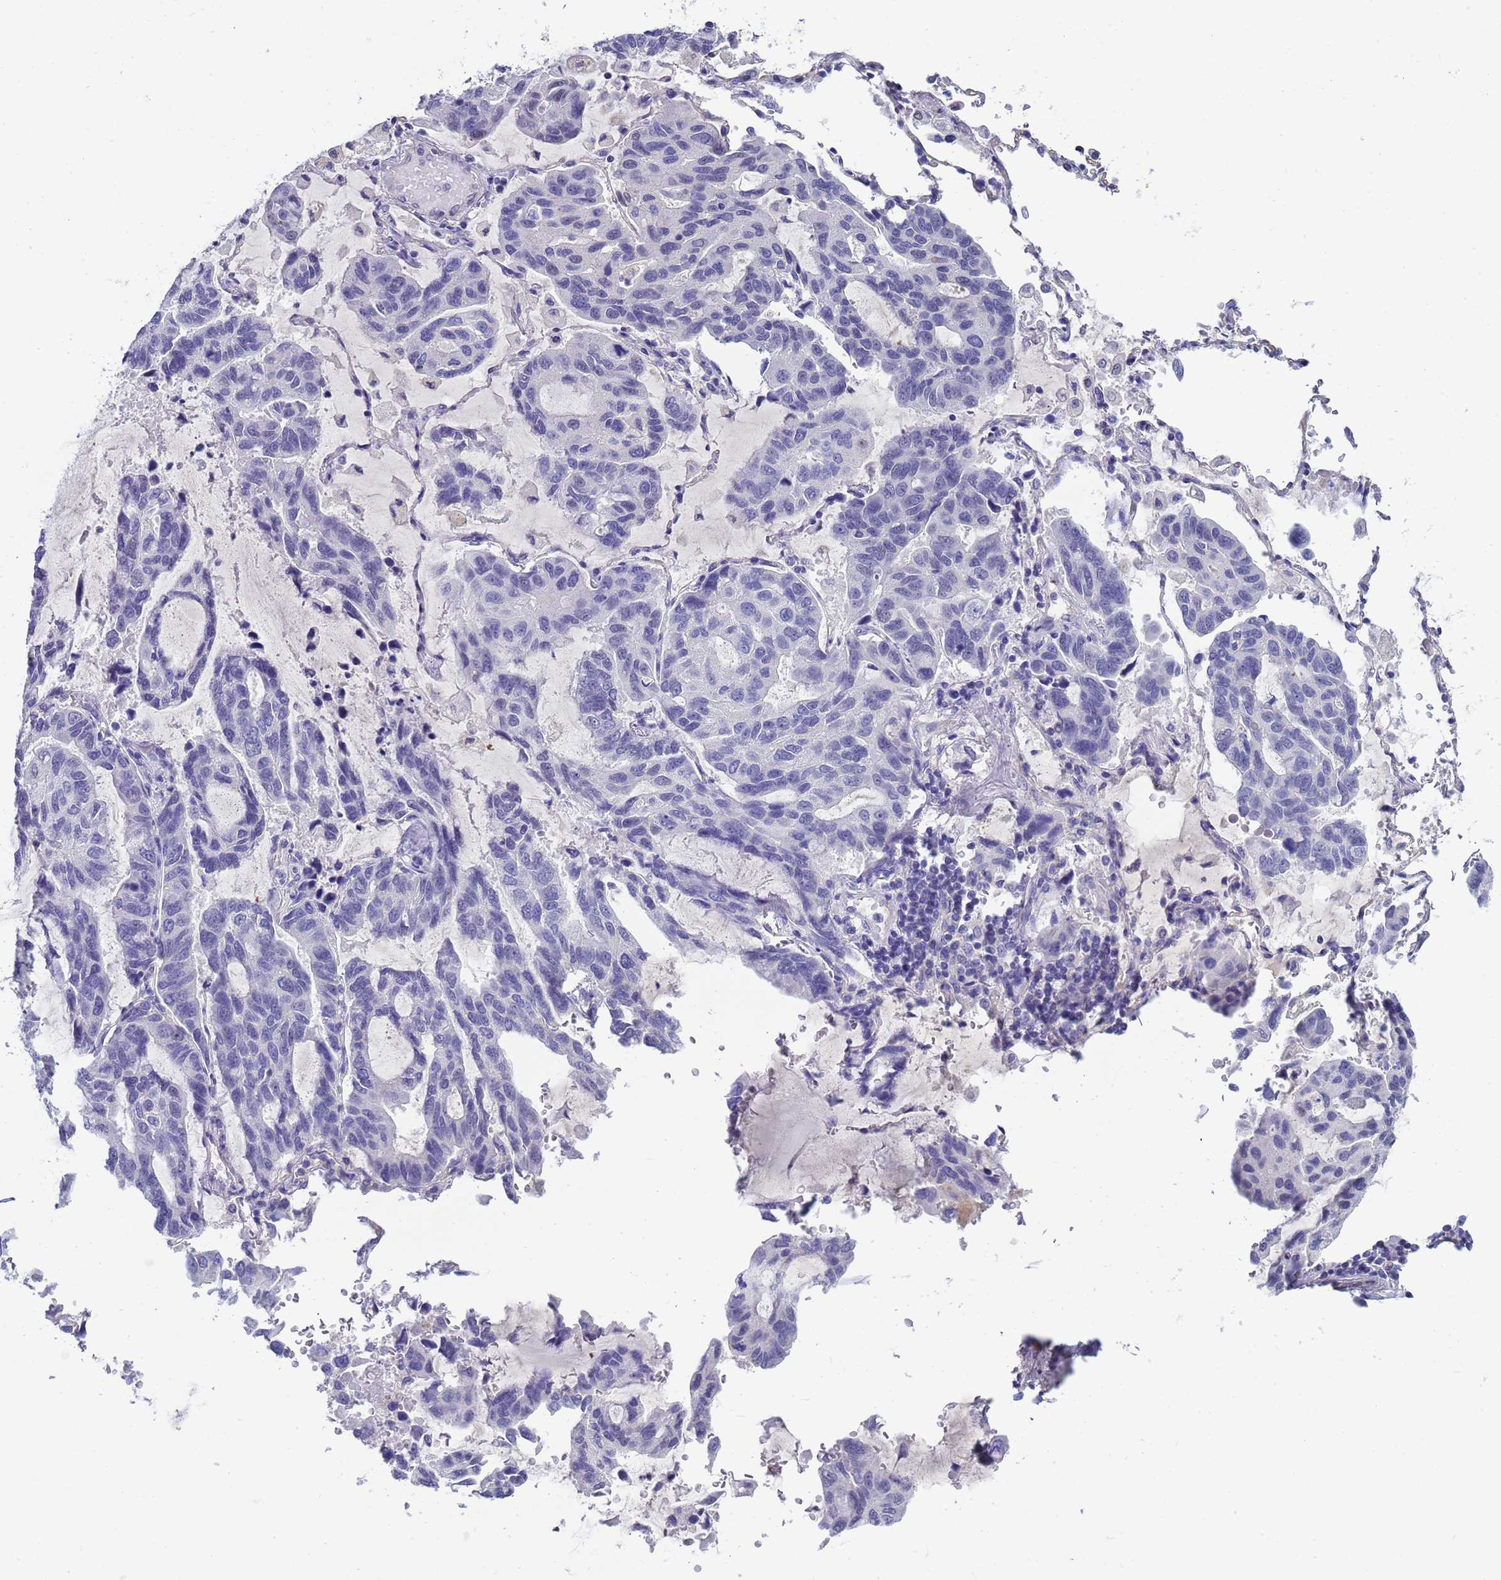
{"staining": {"intensity": "negative", "quantity": "none", "location": "none"}, "tissue": "lung cancer", "cell_type": "Tumor cells", "image_type": "cancer", "snomed": [{"axis": "morphology", "description": "Adenocarcinoma, NOS"}, {"axis": "topography", "description": "Lung"}], "caption": "A photomicrograph of human lung adenocarcinoma is negative for staining in tumor cells. The staining is performed using DAB brown chromogen with nuclei counter-stained in using hematoxylin.", "gene": "CTRC", "patient": {"sex": "male", "age": 64}}